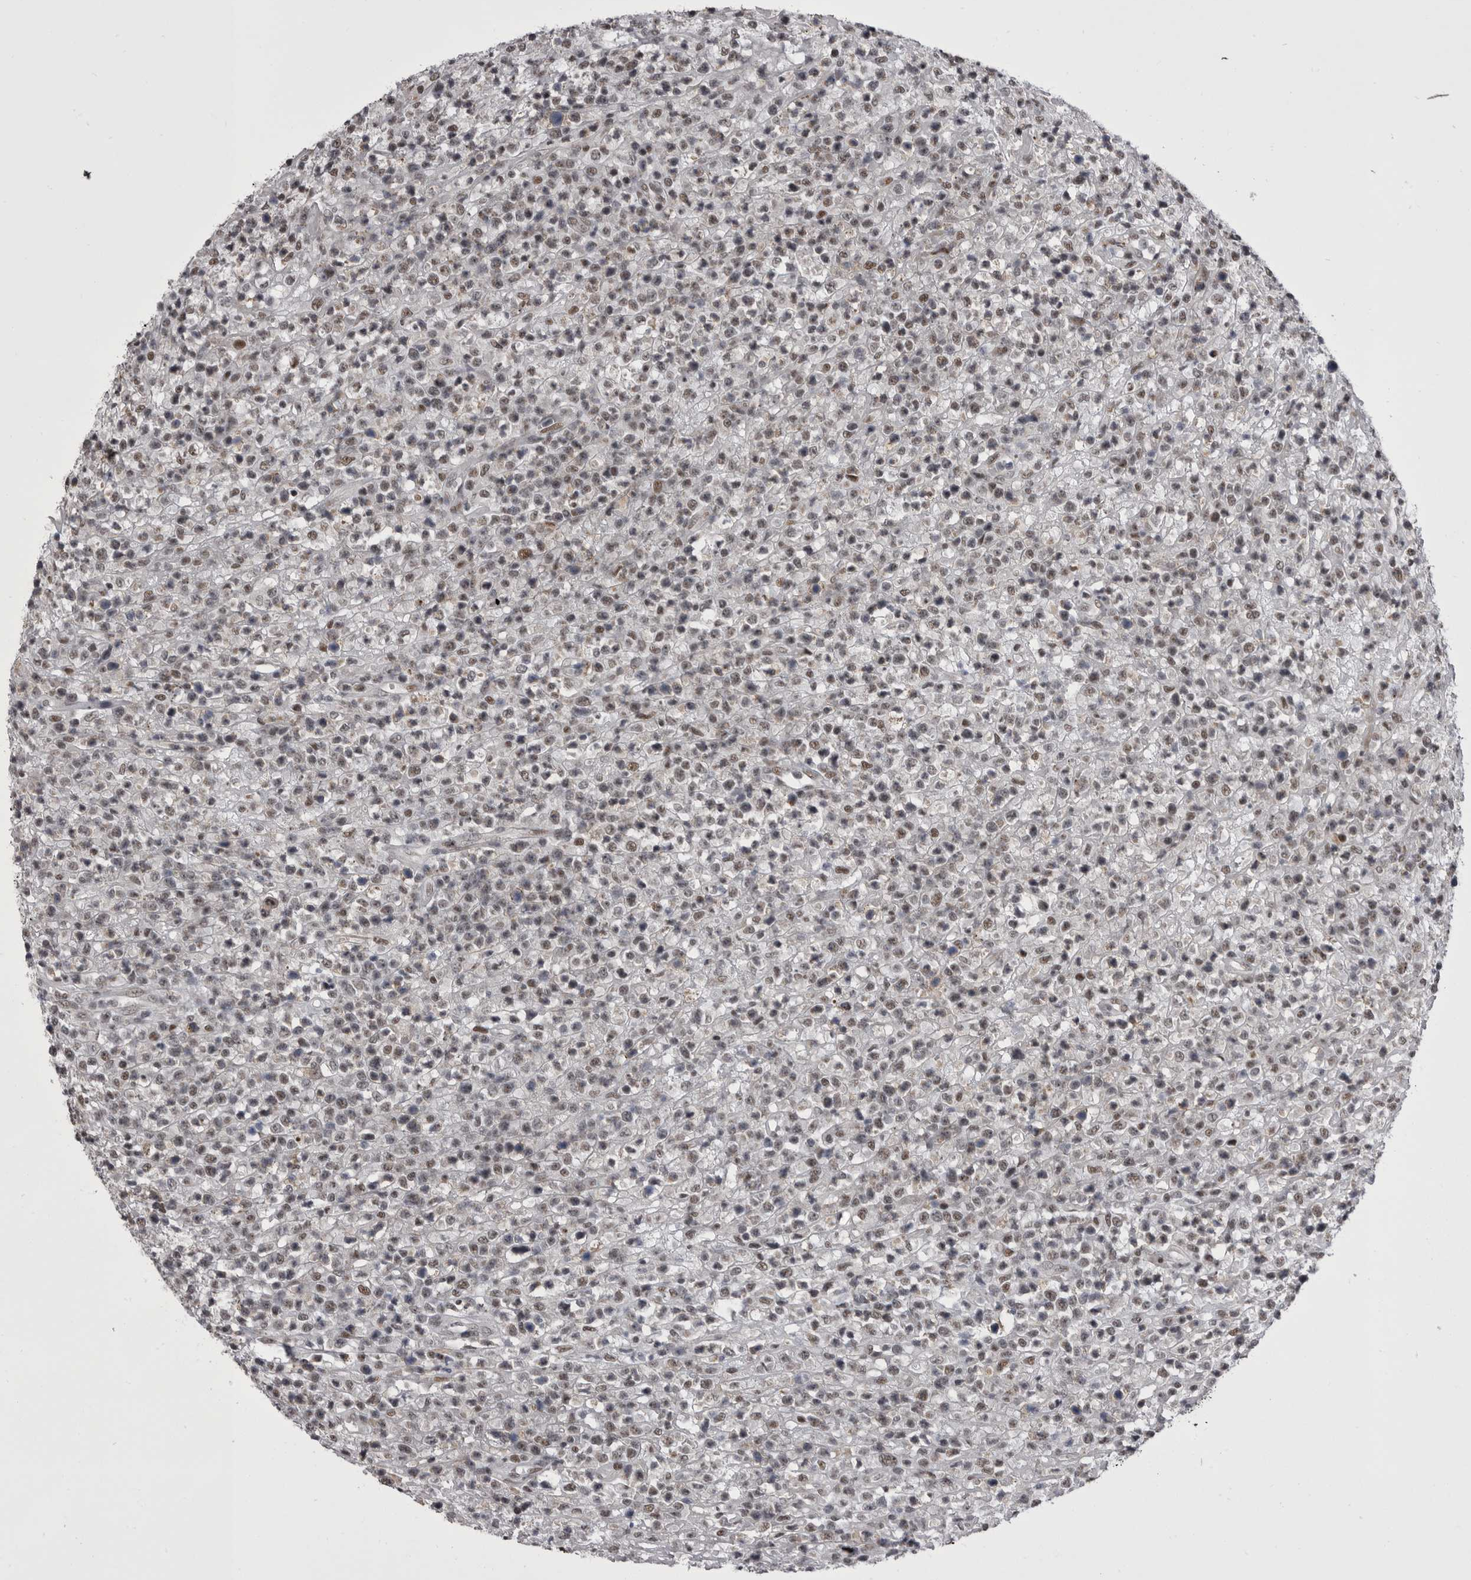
{"staining": {"intensity": "weak", "quantity": "<25%", "location": "nuclear"}, "tissue": "lymphoma", "cell_type": "Tumor cells", "image_type": "cancer", "snomed": [{"axis": "morphology", "description": "Malignant lymphoma, non-Hodgkin's type, High grade"}, {"axis": "topography", "description": "Colon"}], "caption": "Immunohistochemistry of human lymphoma shows no expression in tumor cells.", "gene": "PRPF3", "patient": {"sex": "female", "age": 53}}